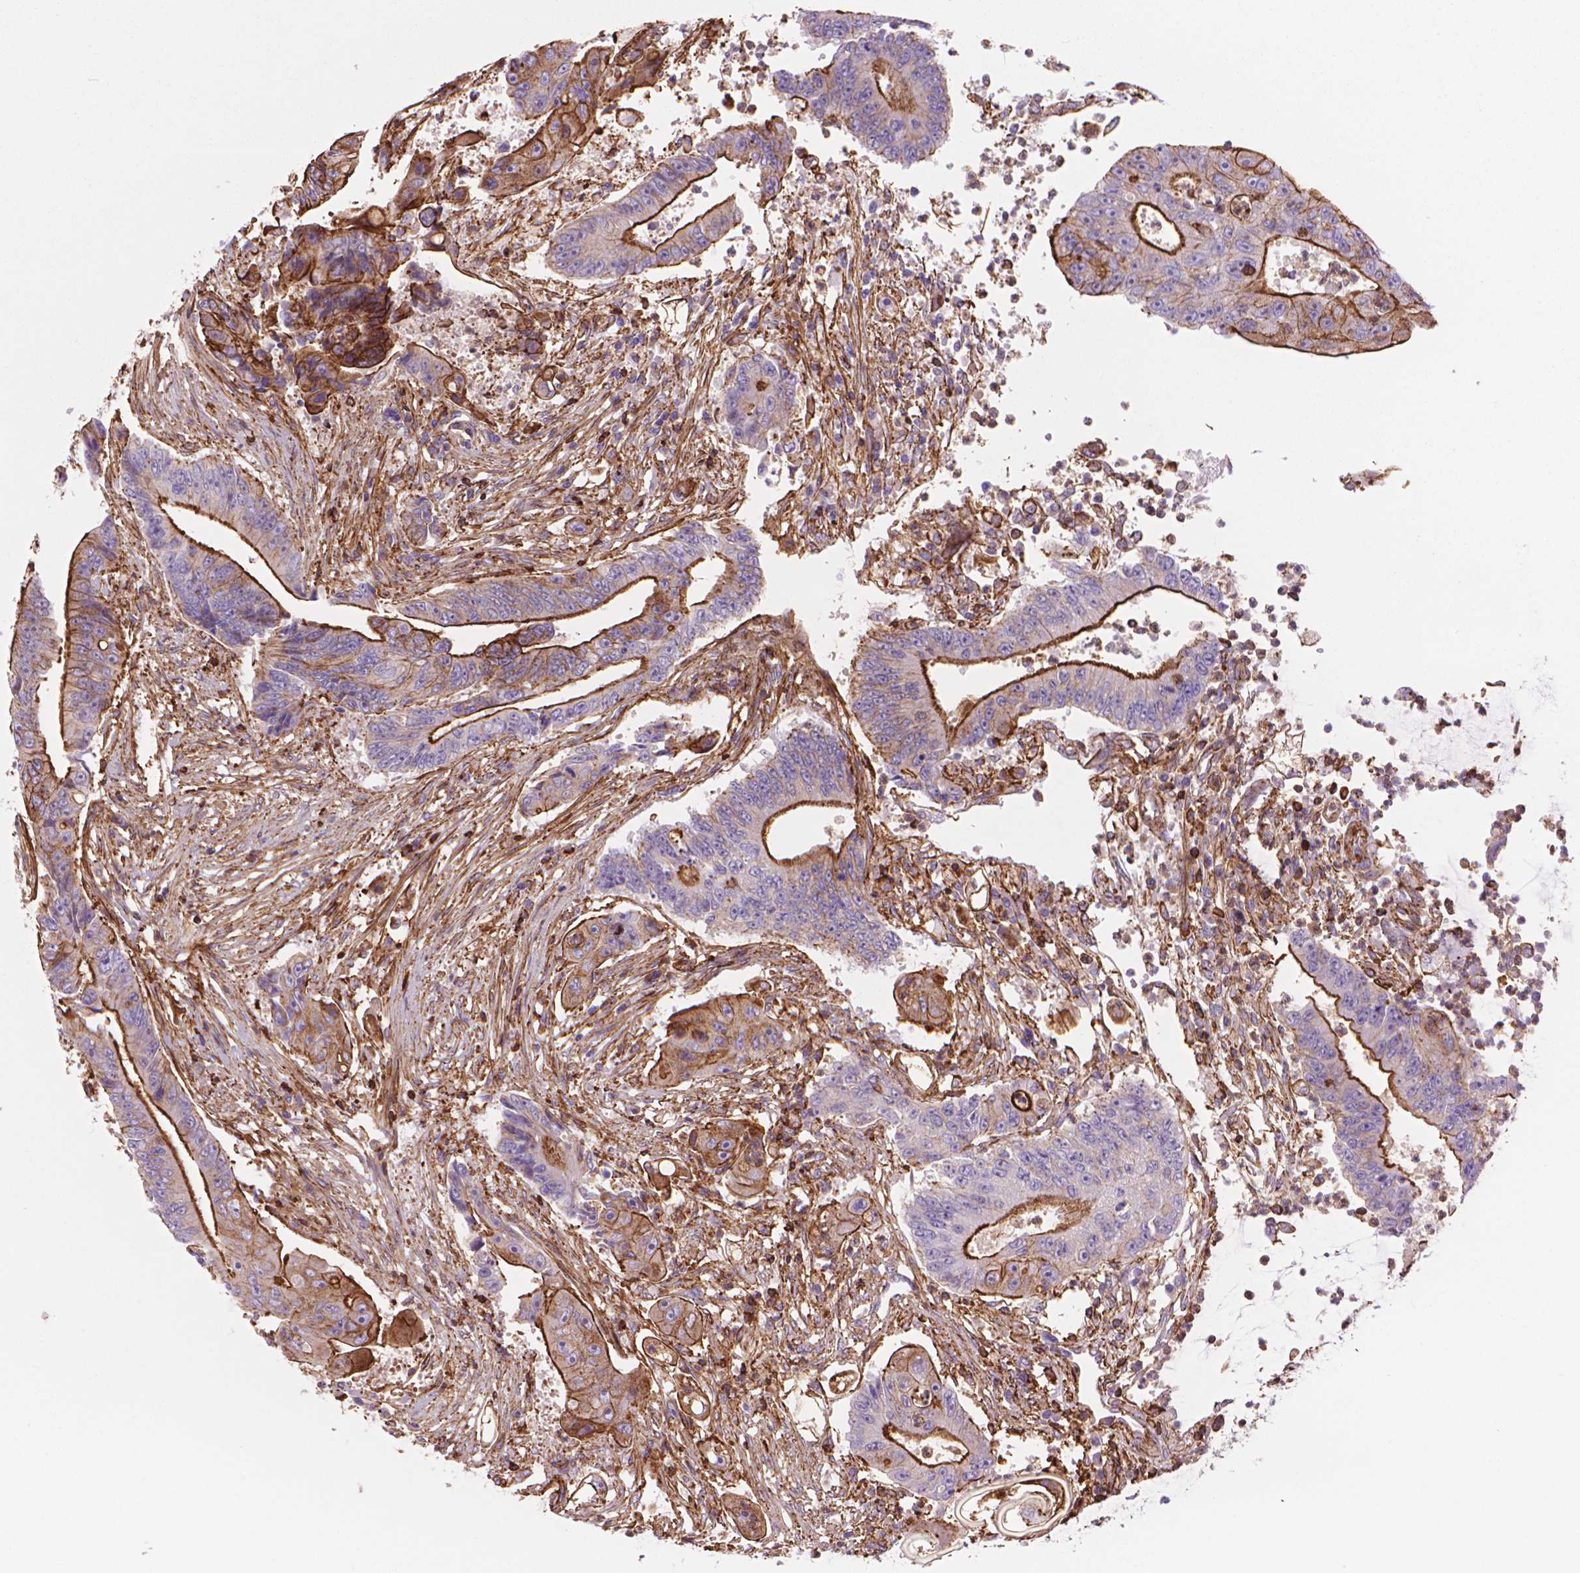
{"staining": {"intensity": "strong", "quantity": "25%-75%", "location": "cytoplasmic/membranous"}, "tissue": "colorectal cancer", "cell_type": "Tumor cells", "image_type": "cancer", "snomed": [{"axis": "morphology", "description": "Adenocarcinoma, NOS"}, {"axis": "topography", "description": "Rectum"}], "caption": "A high amount of strong cytoplasmic/membranous staining is seen in approximately 25%-75% of tumor cells in colorectal cancer tissue.", "gene": "PATJ", "patient": {"sex": "male", "age": 54}}